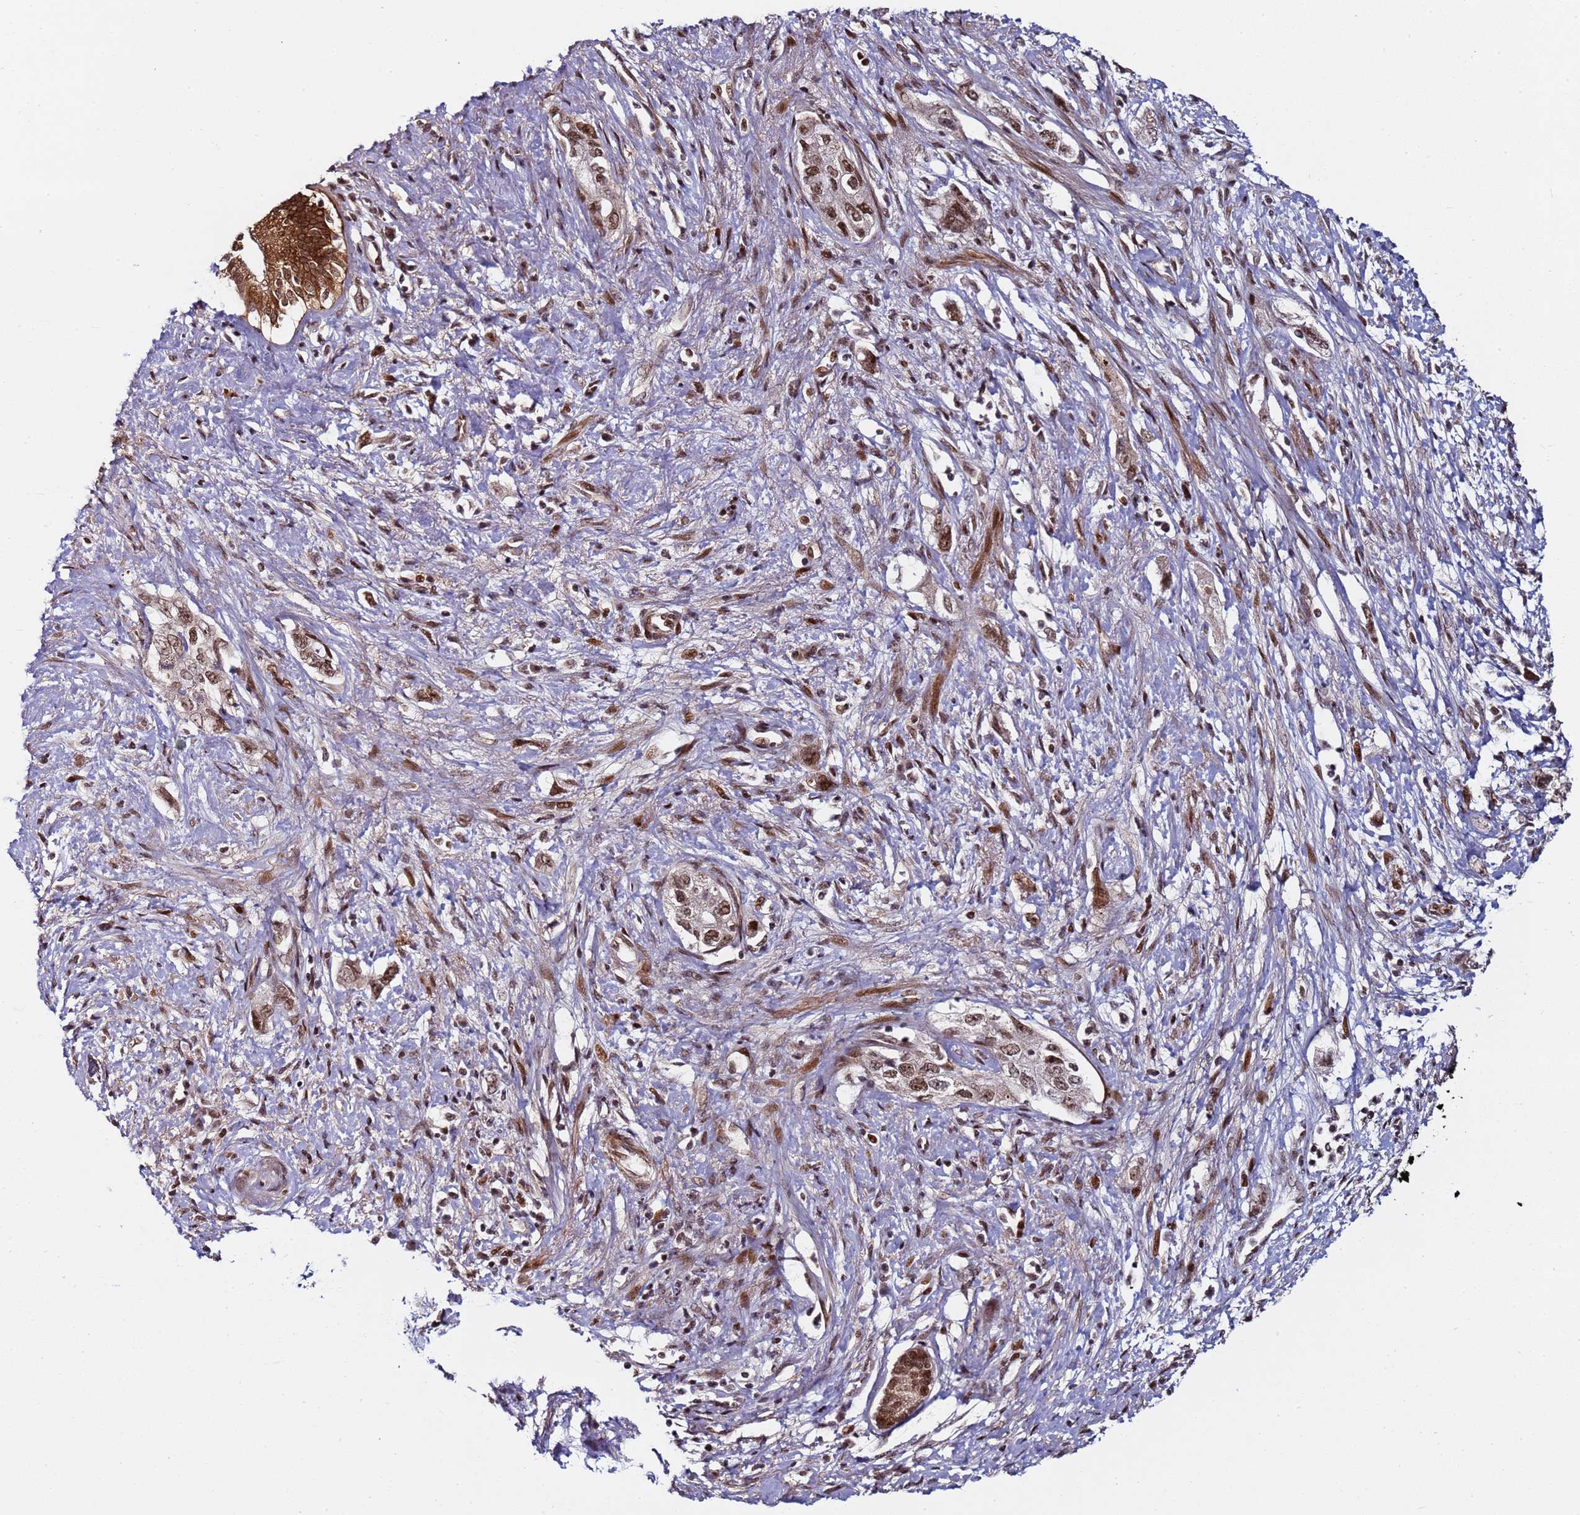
{"staining": {"intensity": "moderate", "quantity": ">75%", "location": "cytoplasmic/membranous,nuclear"}, "tissue": "pancreatic cancer", "cell_type": "Tumor cells", "image_type": "cancer", "snomed": [{"axis": "morphology", "description": "Adenocarcinoma, NOS"}, {"axis": "topography", "description": "Pancreas"}], "caption": "DAB (3,3'-diaminobenzidine) immunohistochemical staining of pancreatic cancer displays moderate cytoplasmic/membranous and nuclear protein positivity in approximately >75% of tumor cells.", "gene": "PPM1H", "patient": {"sex": "female", "age": 73}}